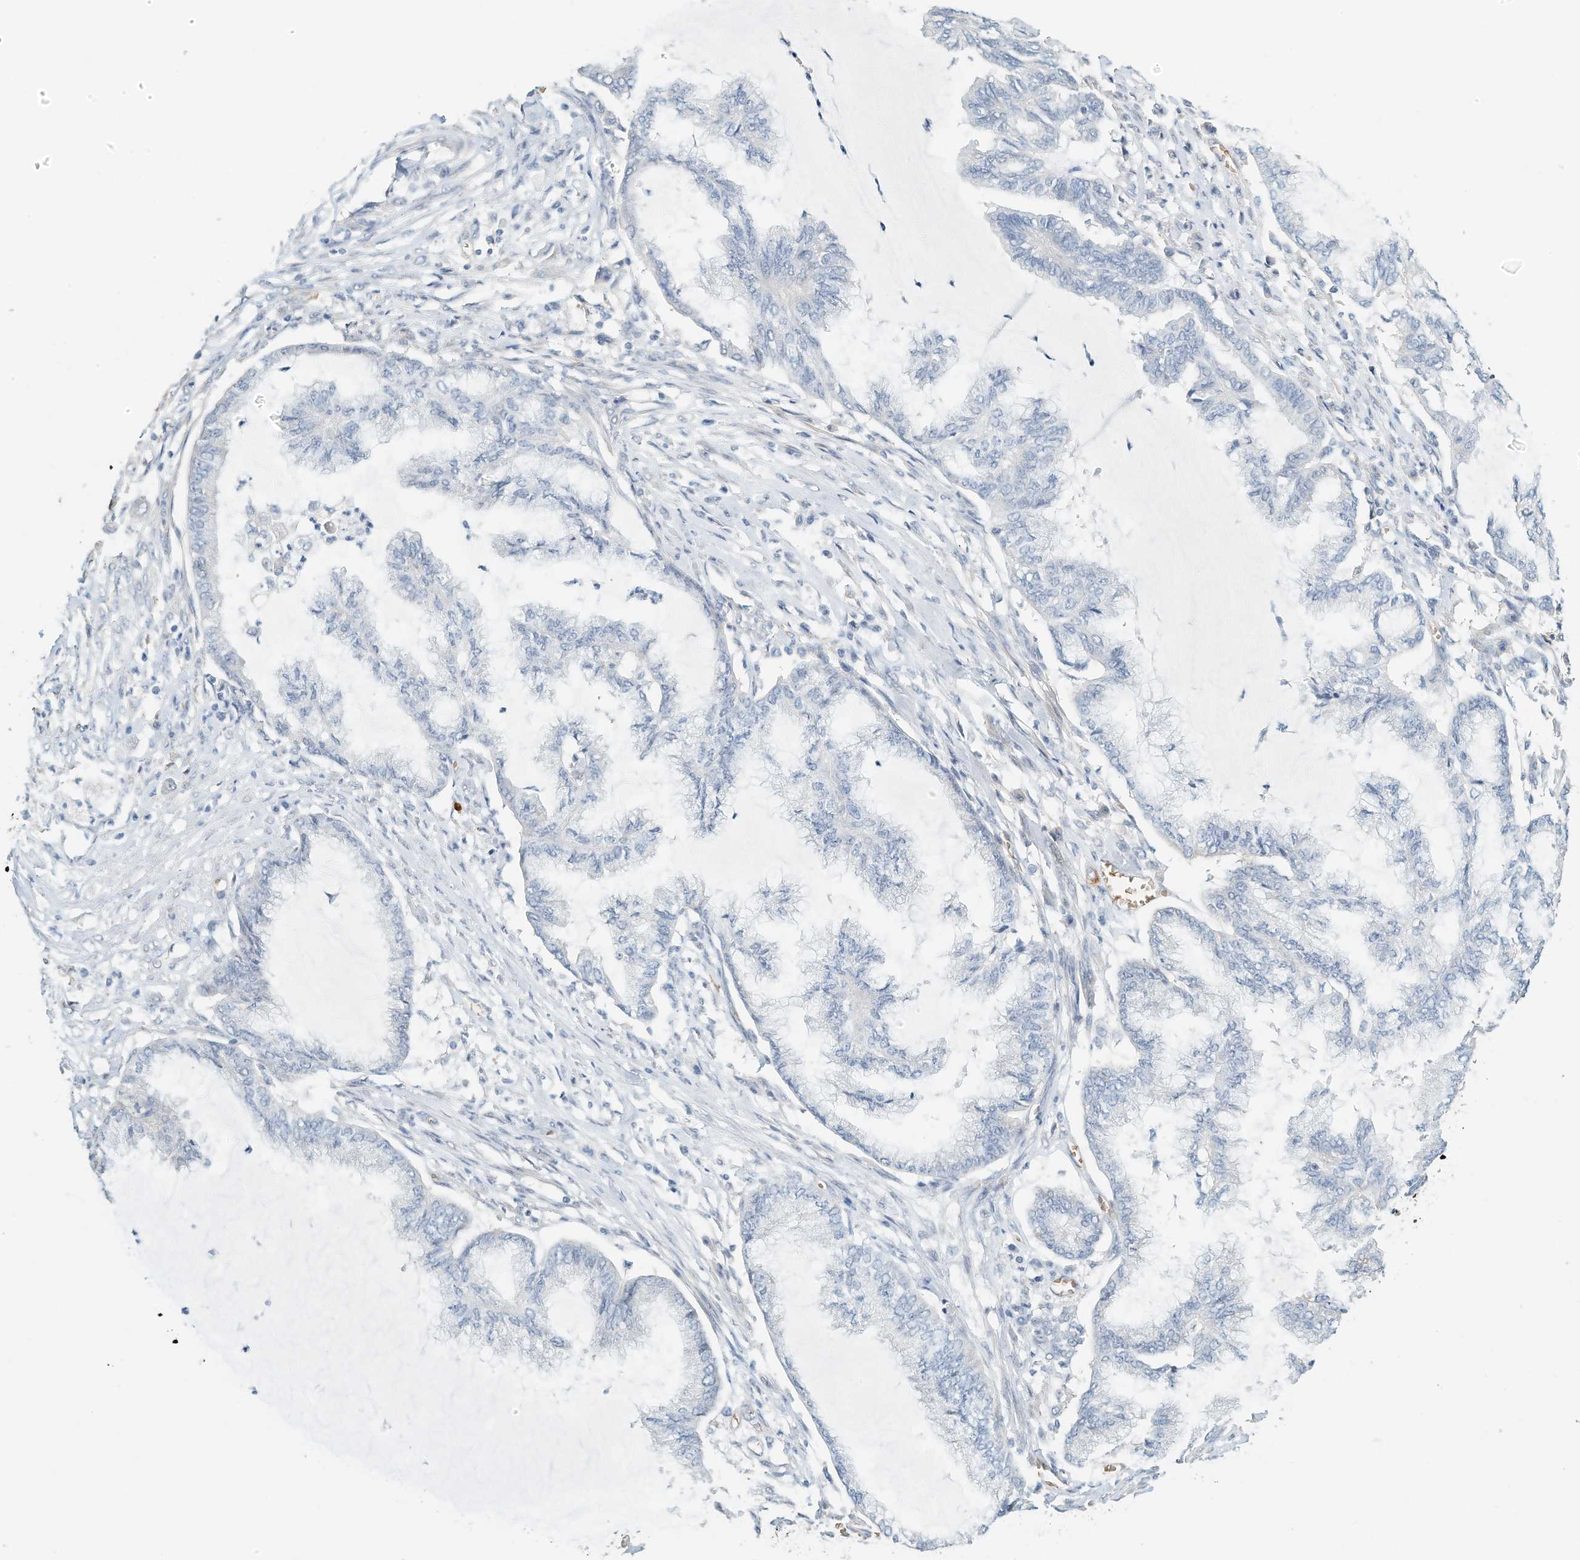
{"staining": {"intensity": "negative", "quantity": "none", "location": "none"}, "tissue": "endometrial cancer", "cell_type": "Tumor cells", "image_type": "cancer", "snomed": [{"axis": "morphology", "description": "Adenocarcinoma, NOS"}, {"axis": "topography", "description": "Endometrium"}], "caption": "This is a photomicrograph of immunohistochemistry (IHC) staining of endometrial adenocarcinoma, which shows no staining in tumor cells. (DAB (3,3'-diaminobenzidine) IHC with hematoxylin counter stain).", "gene": "RCAN3", "patient": {"sex": "female", "age": 86}}